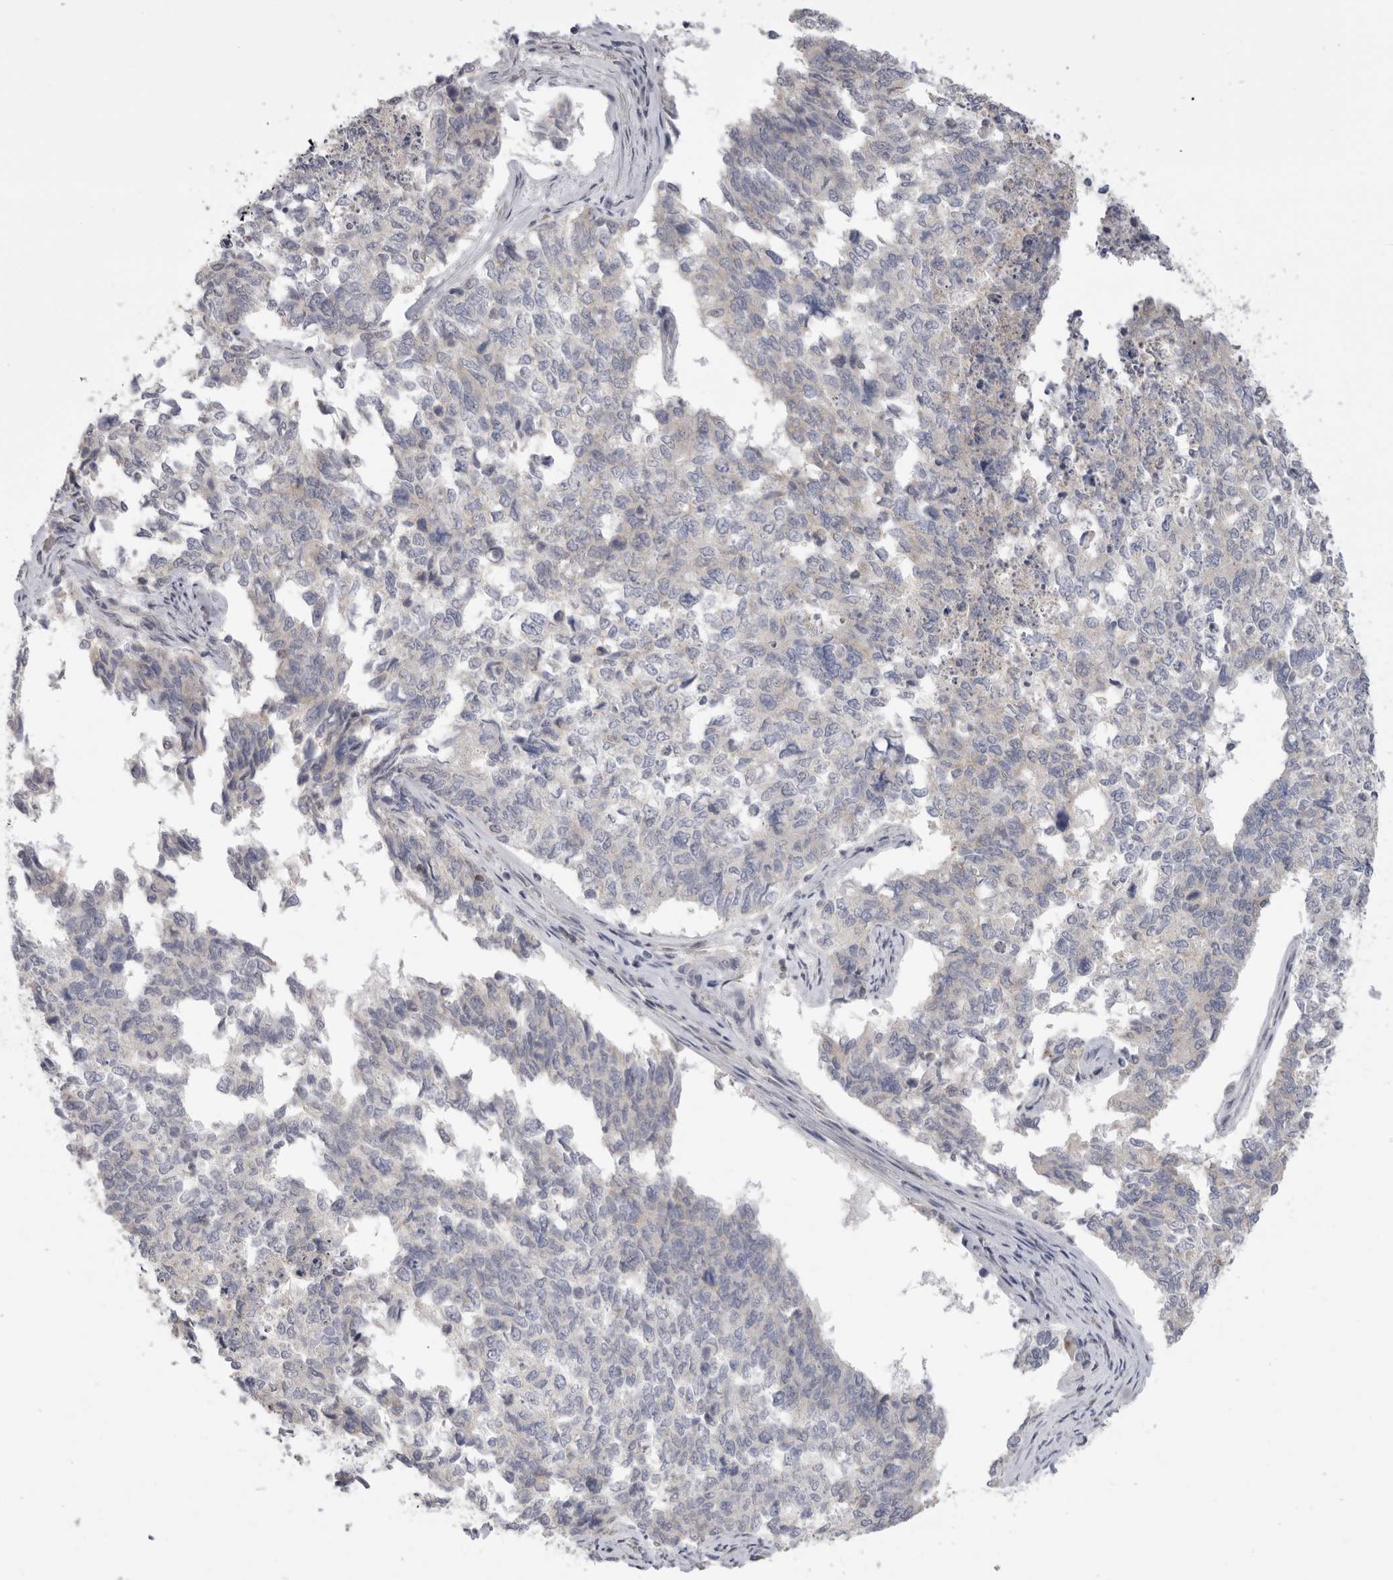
{"staining": {"intensity": "negative", "quantity": "none", "location": "none"}, "tissue": "cervical cancer", "cell_type": "Tumor cells", "image_type": "cancer", "snomed": [{"axis": "morphology", "description": "Squamous cell carcinoma, NOS"}, {"axis": "topography", "description": "Cervix"}], "caption": "High power microscopy photomicrograph of an immunohistochemistry (IHC) histopathology image of cervical cancer (squamous cell carcinoma), revealing no significant positivity in tumor cells. (DAB (3,3'-diaminobenzidine) IHC visualized using brightfield microscopy, high magnification).", "gene": "XIRP1", "patient": {"sex": "female", "age": 63}}